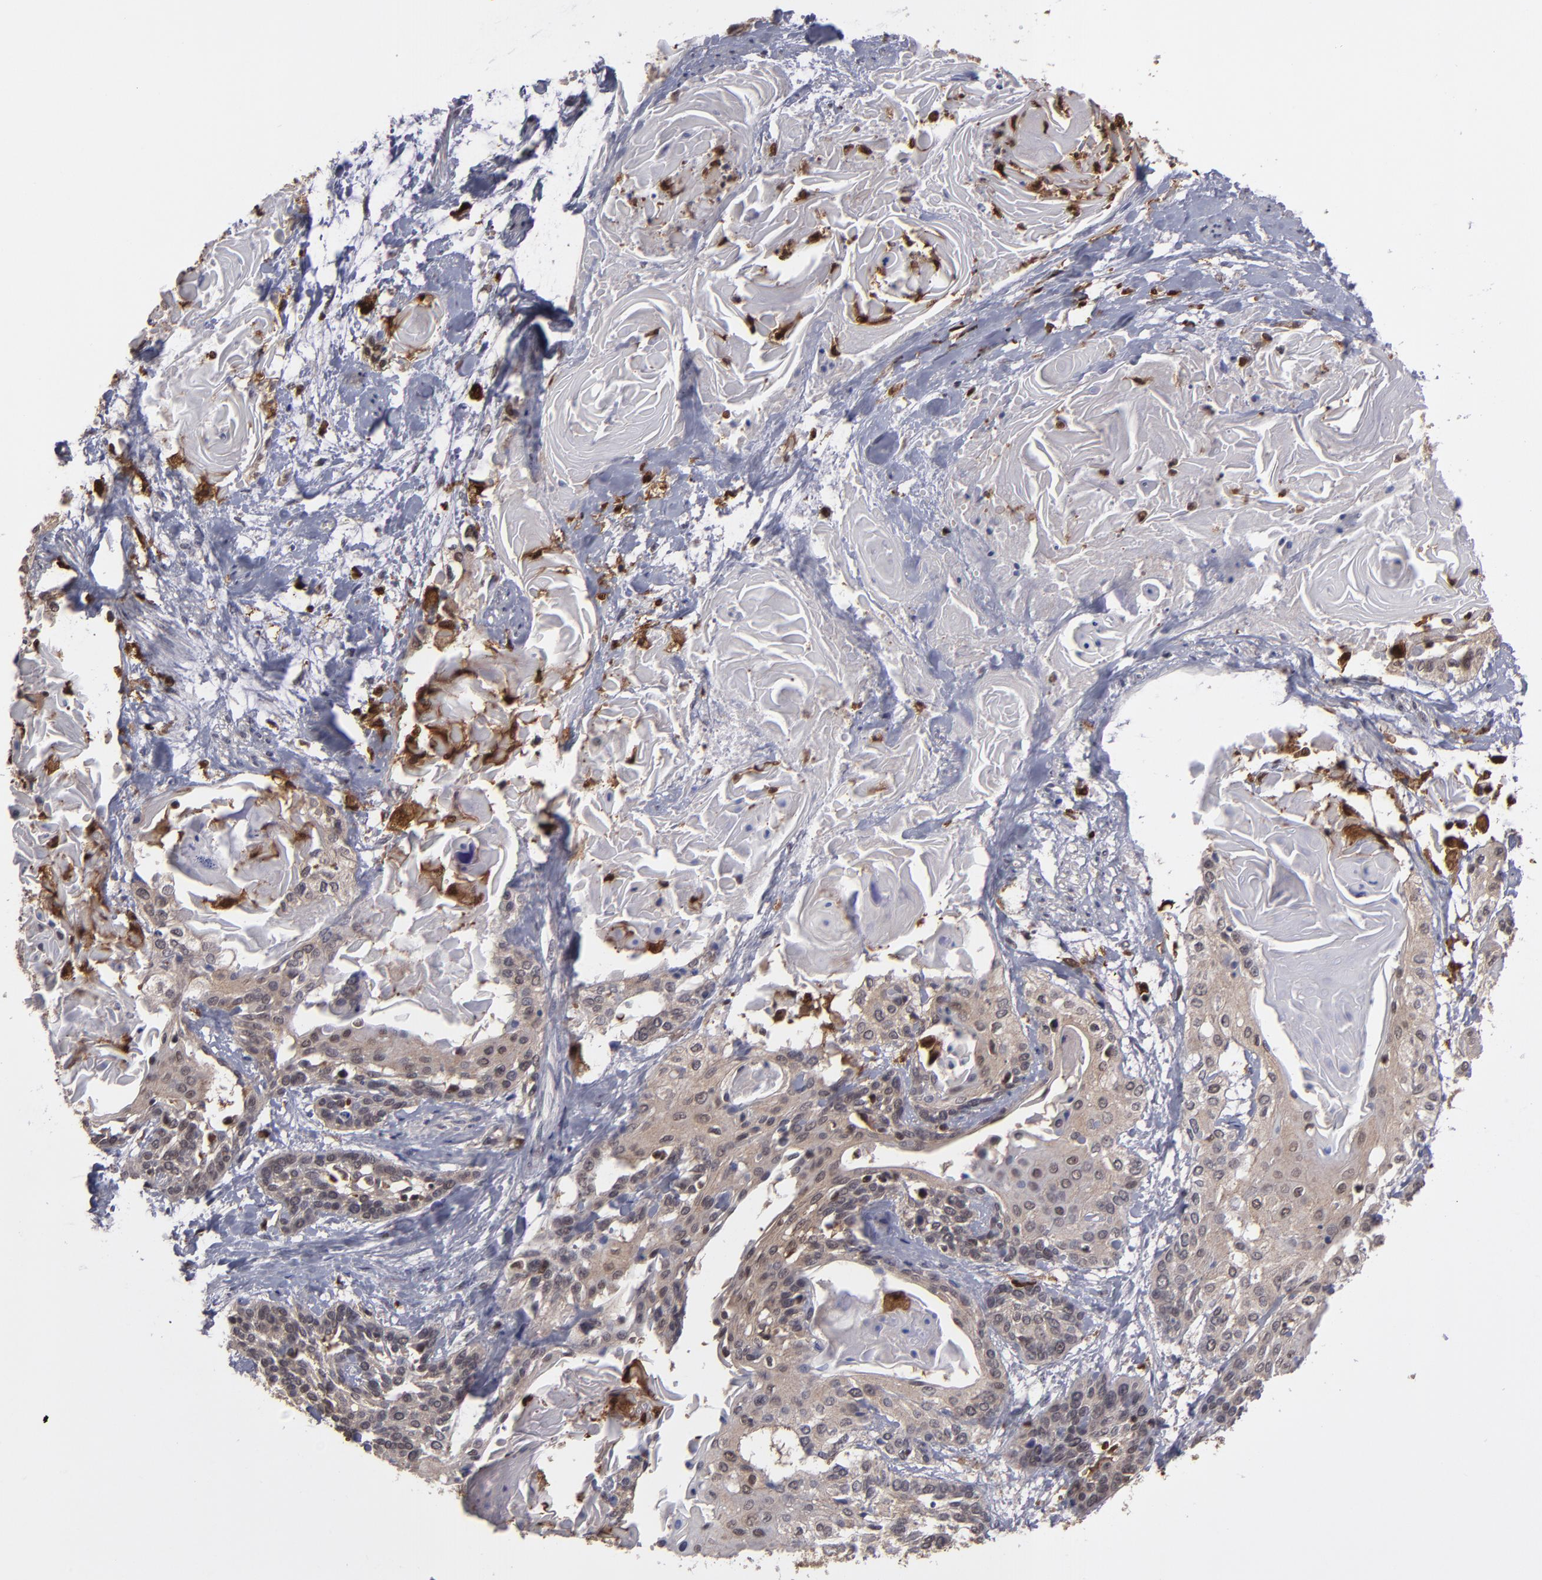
{"staining": {"intensity": "weak", "quantity": ">75%", "location": "cytoplasmic/membranous,nuclear"}, "tissue": "cervical cancer", "cell_type": "Tumor cells", "image_type": "cancer", "snomed": [{"axis": "morphology", "description": "Squamous cell carcinoma, NOS"}, {"axis": "topography", "description": "Cervix"}], "caption": "An immunohistochemistry image of neoplastic tissue is shown. Protein staining in brown labels weak cytoplasmic/membranous and nuclear positivity in cervical cancer (squamous cell carcinoma) within tumor cells. (DAB (3,3'-diaminobenzidine) = brown stain, brightfield microscopy at high magnification).", "gene": "GRB2", "patient": {"sex": "female", "age": 57}}